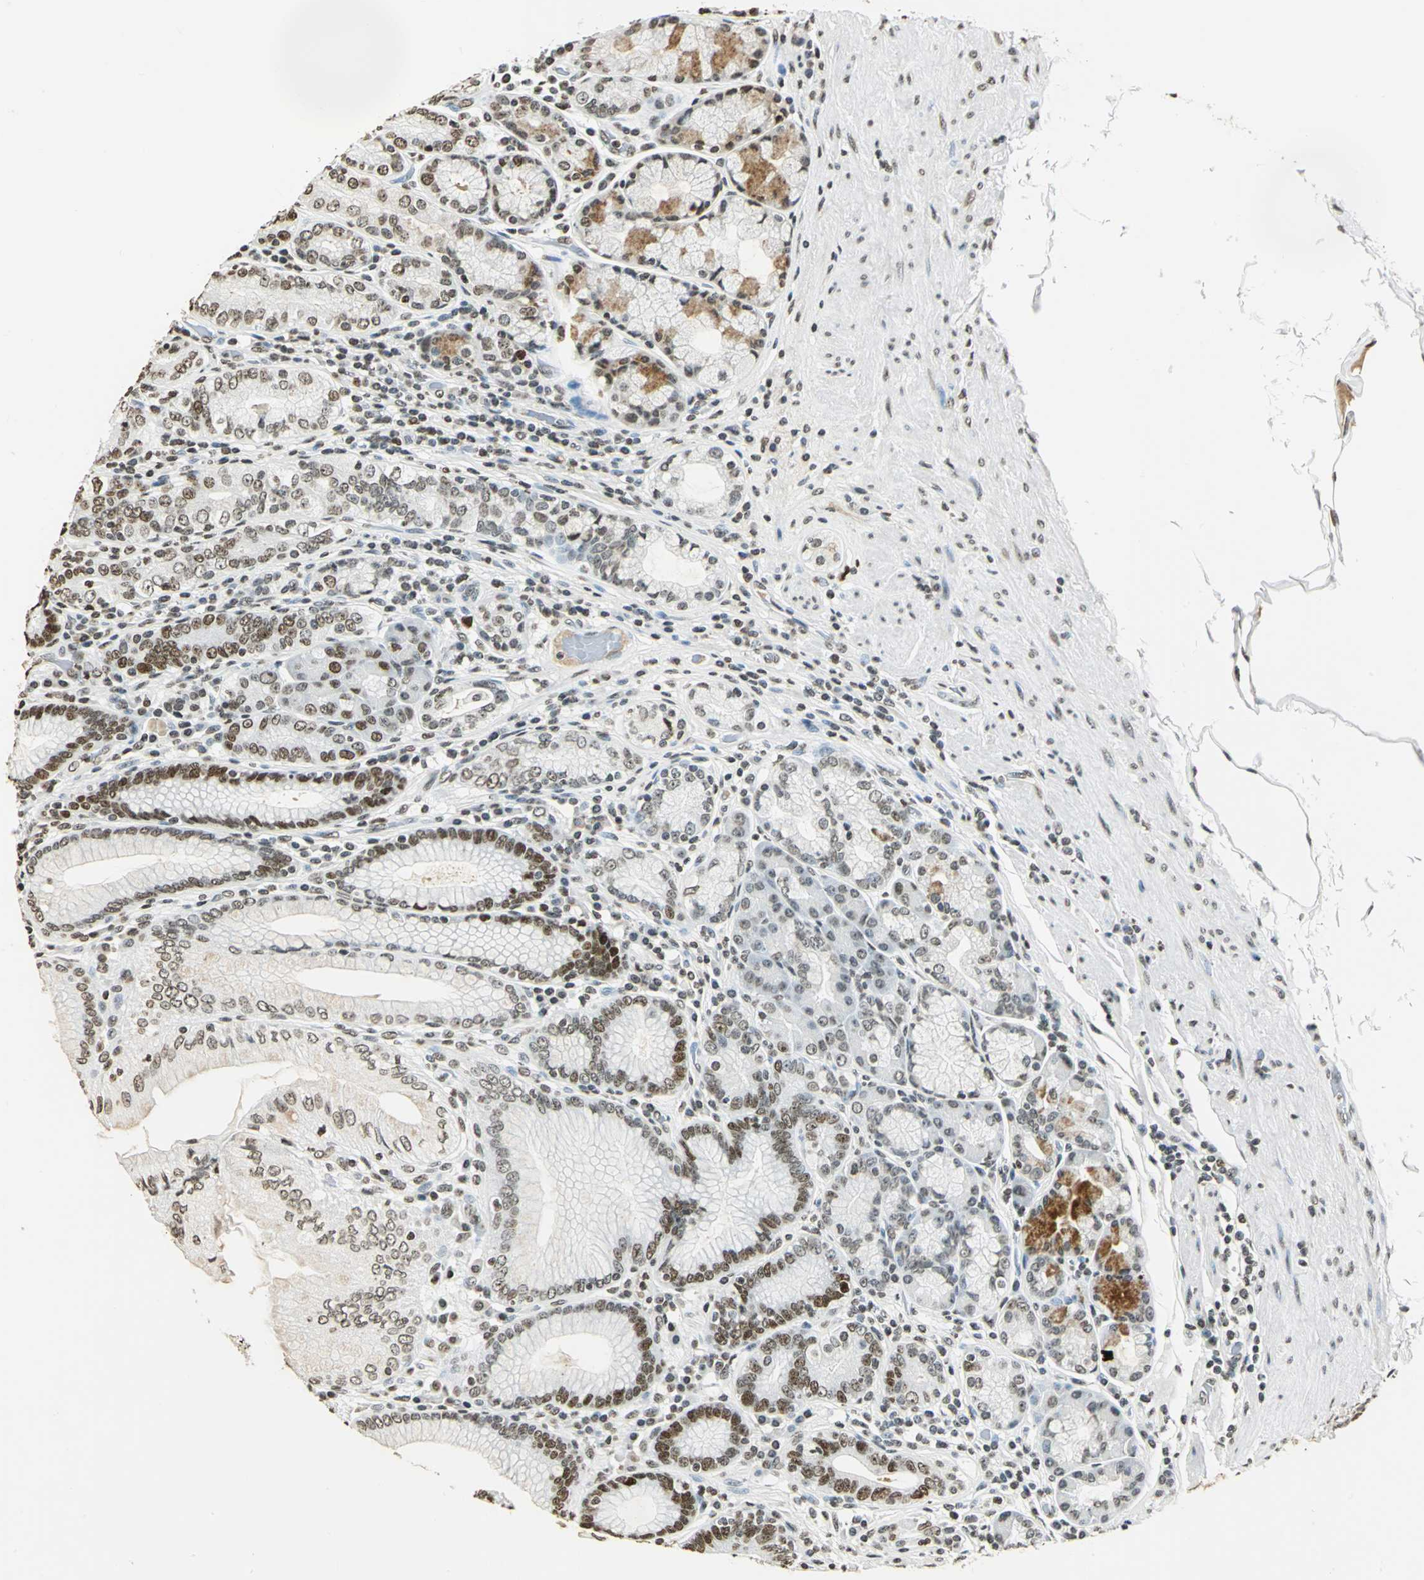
{"staining": {"intensity": "strong", "quantity": "25%-75%", "location": "cytoplasmic/membranous,nuclear"}, "tissue": "stomach", "cell_type": "Glandular cells", "image_type": "normal", "snomed": [{"axis": "morphology", "description": "Normal tissue, NOS"}, {"axis": "topography", "description": "Stomach, lower"}], "caption": "Strong cytoplasmic/membranous,nuclear staining is present in about 25%-75% of glandular cells in normal stomach. (DAB = brown stain, brightfield microscopy at high magnification).", "gene": "MCM4", "patient": {"sex": "female", "age": 76}}